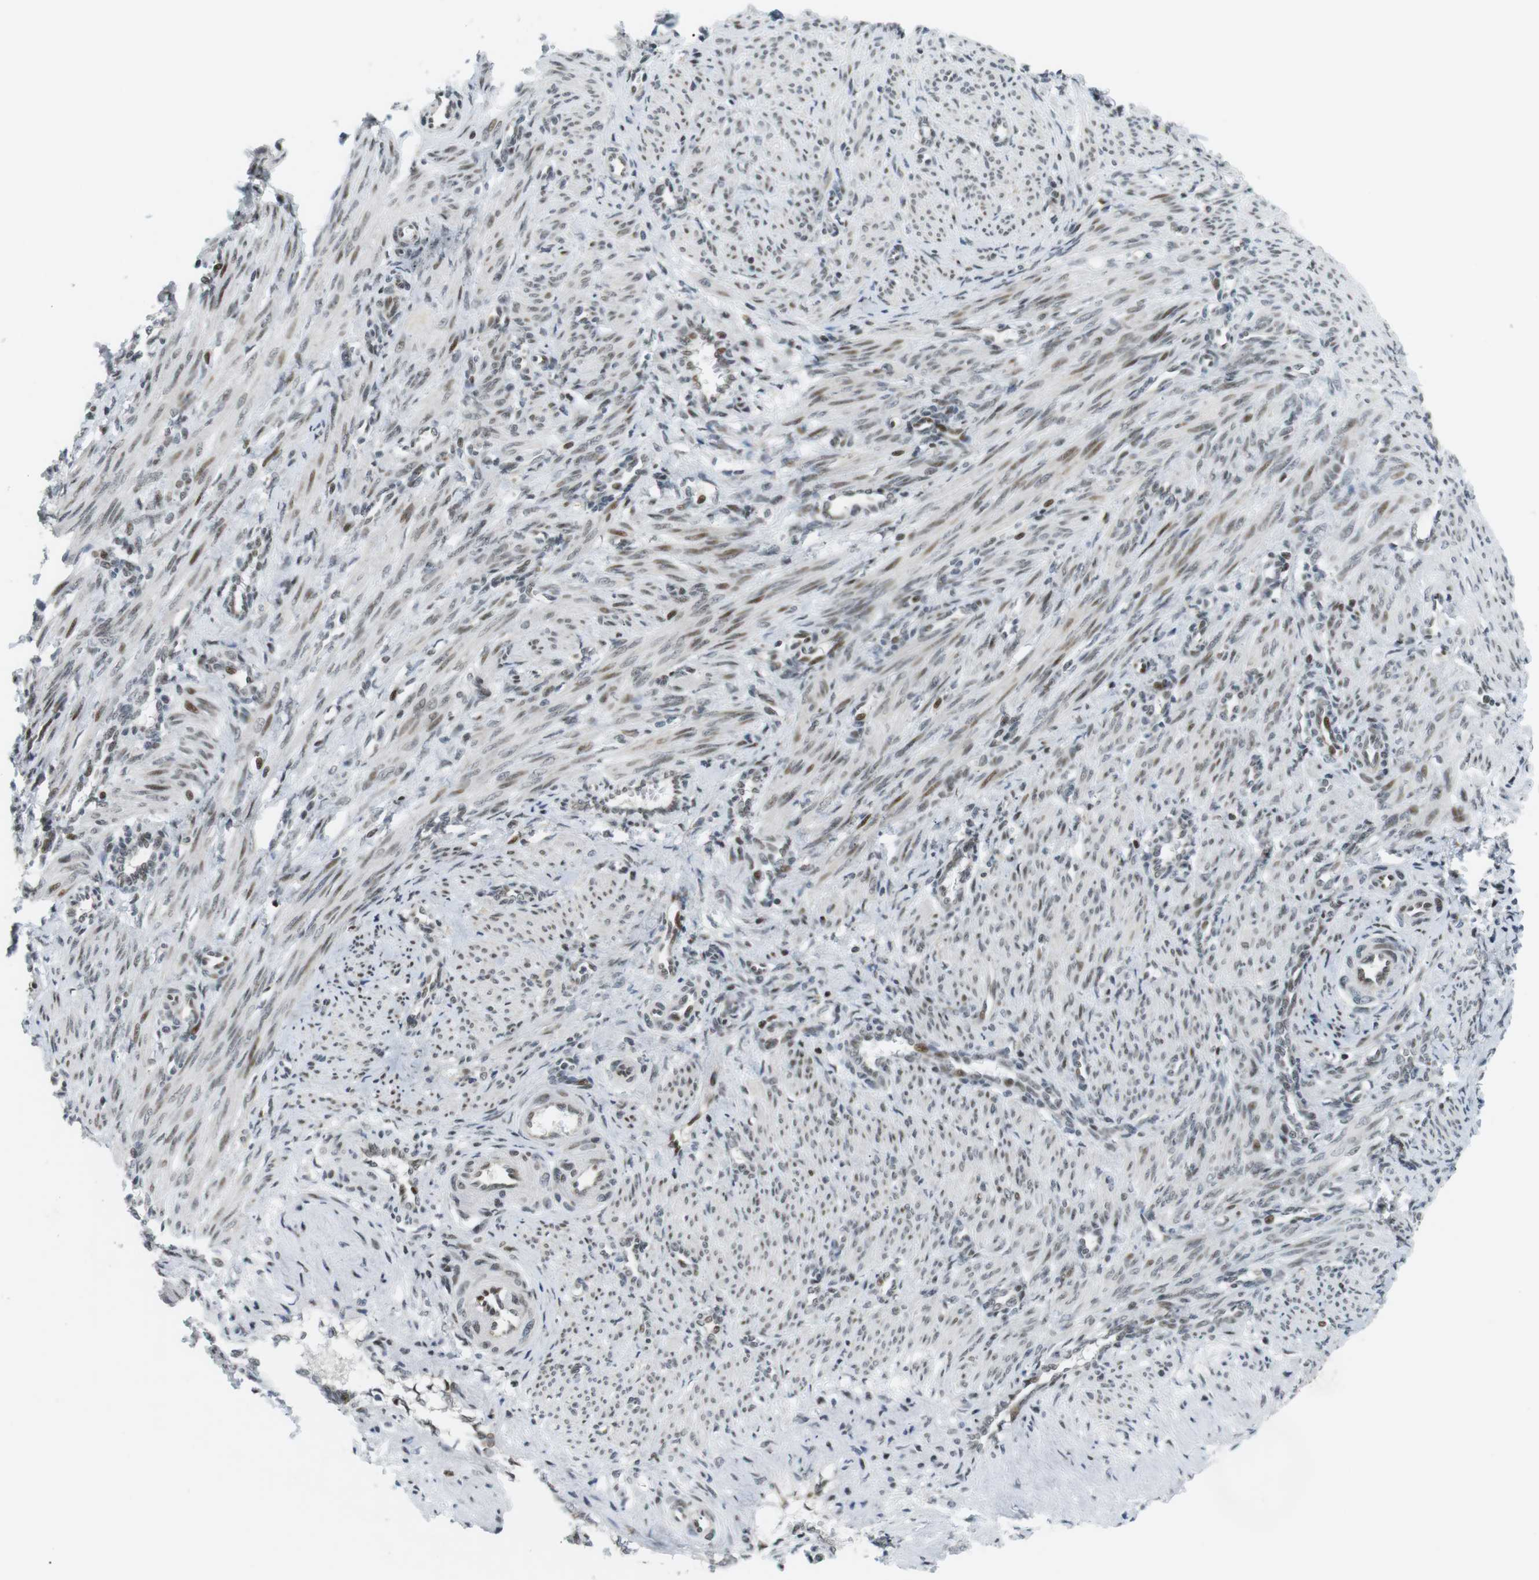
{"staining": {"intensity": "moderate", "quantity": "25%-75%", "location": "nuclear"}, "tissue": "smooth muscle", "cell_type": "Smooth muscle cells", "image_type": "normal", "snomed": [{"axis": "morphology", "description": "Normal tissue, NOS"}, {"axis": "topography", "description": "Endometrium"}], "caption": "Protein analysis of benign smooth muscle displays moderate nuclear positivity in approximately 25%-75% of smooth muscle cells.", "gene": "CDC27", "patient": {"sex": "female", "age": 33}}